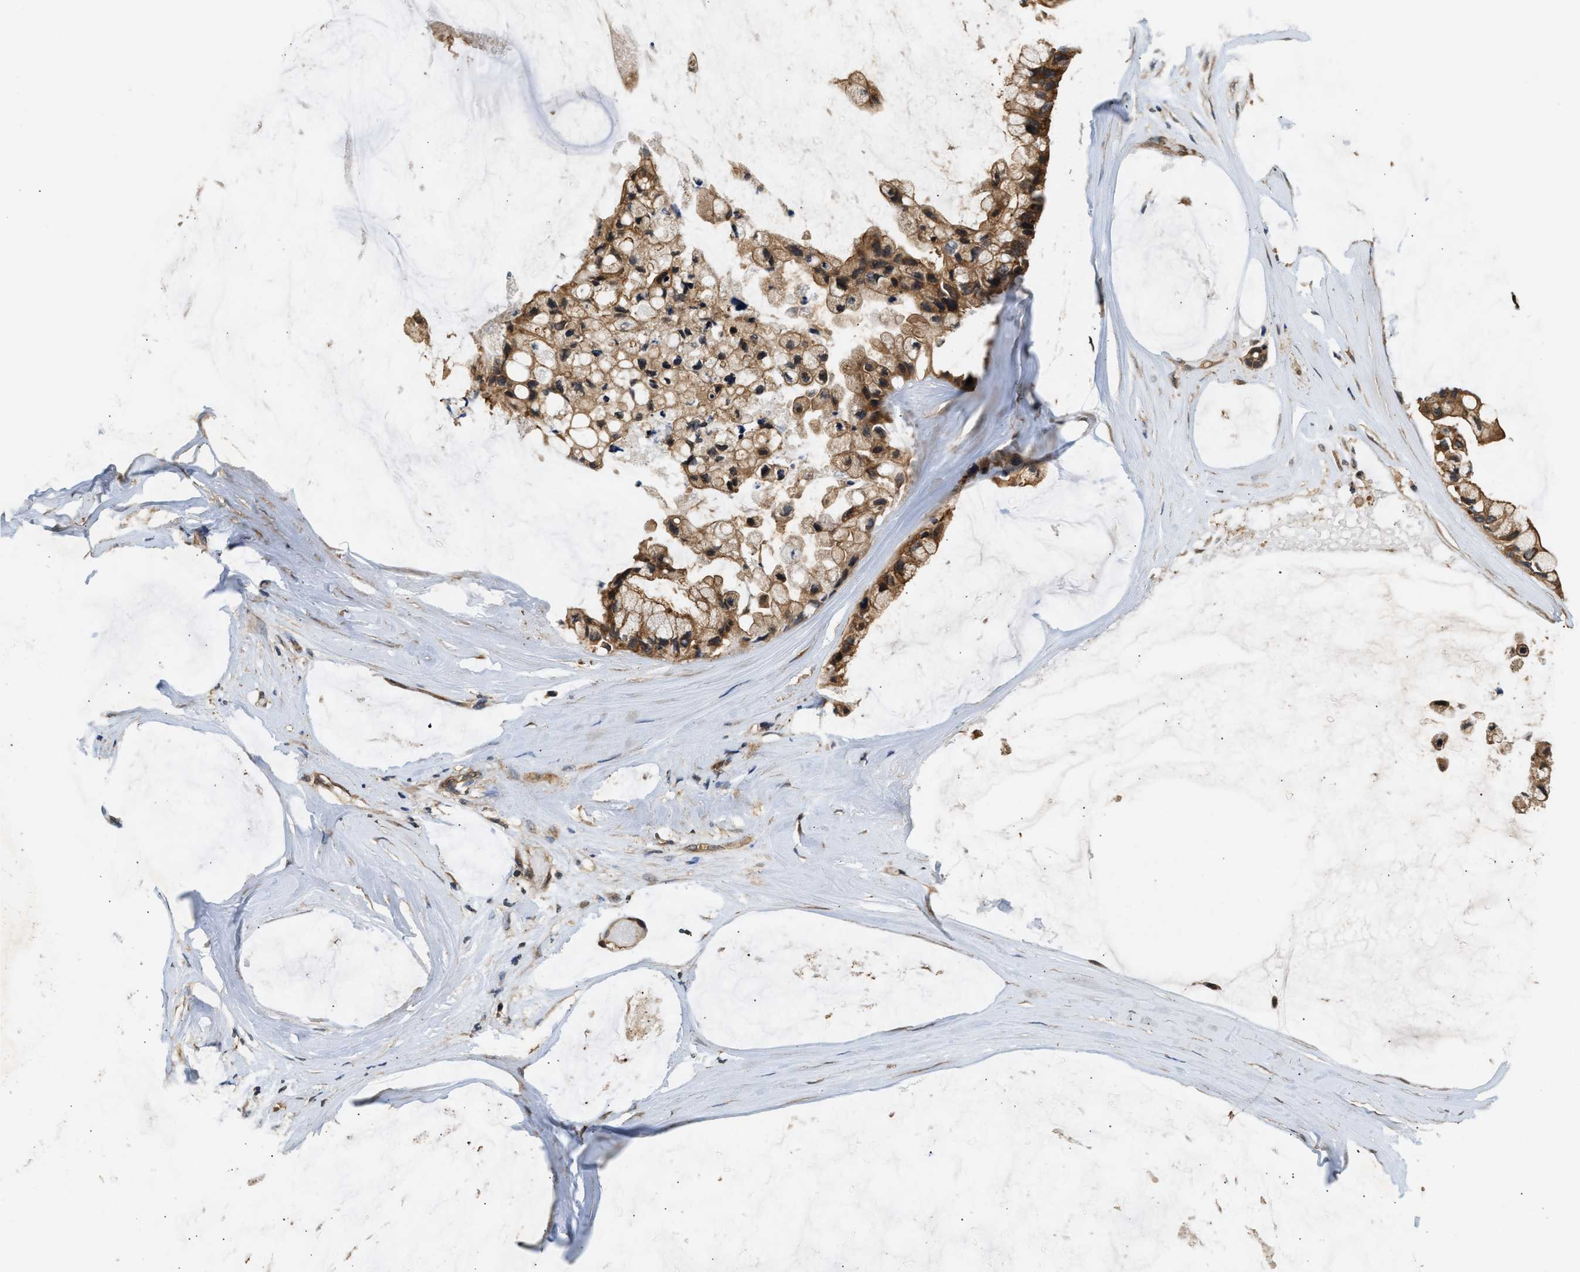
{"staining": {"intensity": "moderate", "quantity": ">75%", "location": "cytoplasmic/membranous"}, "tissue": "ovarian cancer", "cell_type": "Tumor cells", "image_type": "cancer", "snomed": [{"axis": "morphology", "description": "Cystadenocarcinoma, mucinous, NOS"}, {"axis": "topography", "description": "Ovary"}], "caption": "Protein staining displays moderate cytoplasmic/membranous staining in about >75% of tumor cells in ovarian cancer (mucinous cystadenocarcinoma).", "gene": "DNAJC2", "patient": {"sex": "female", "age": 39}}